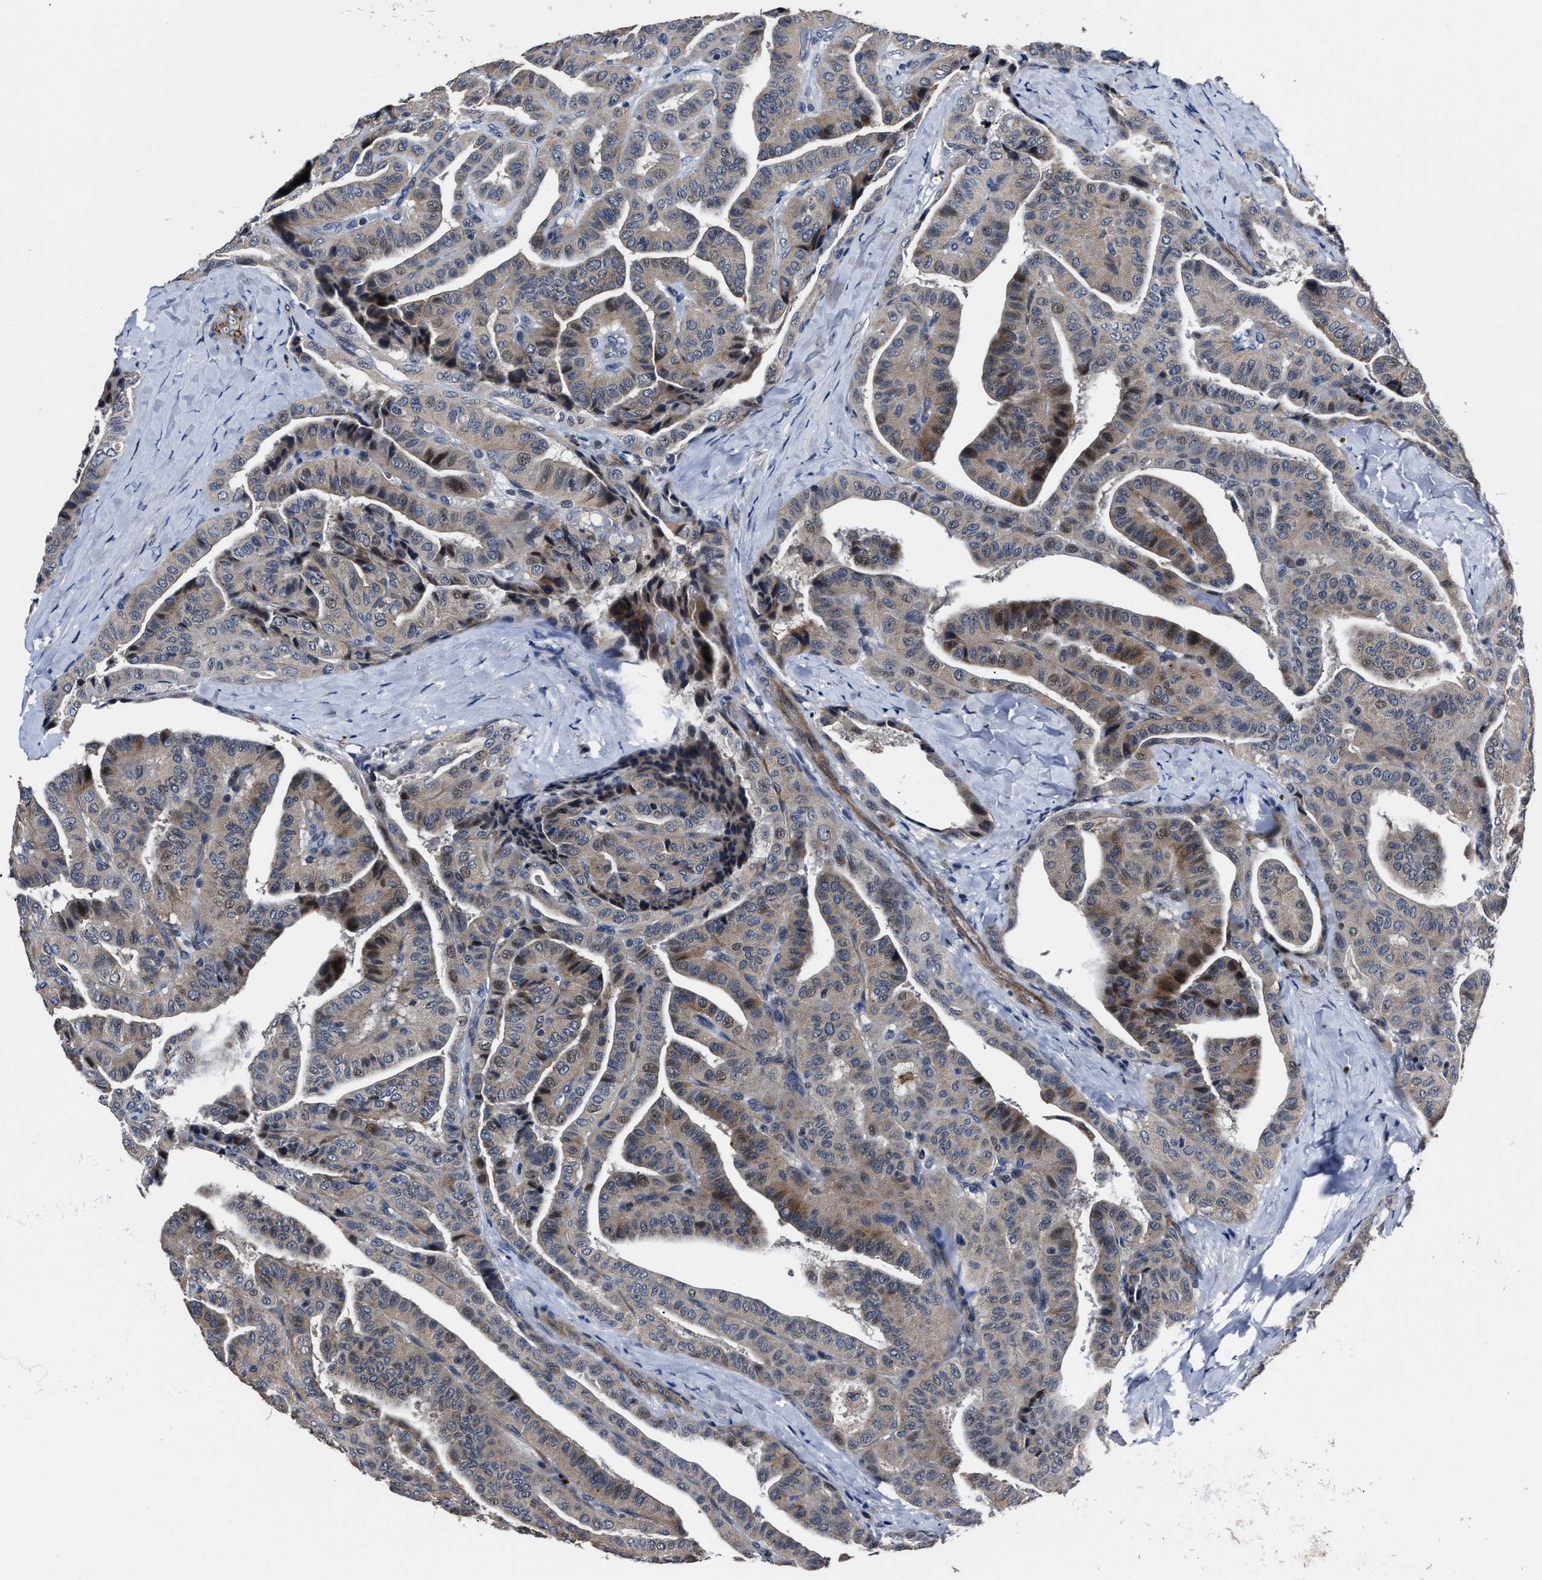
{"staining": {"intensity": "moderate", "quantity": "<25%", "location": "cytoplasmic/membranous,nuclear"}, "tissue": "thyroid cancer", "cell_type": "Tumor cells", "image_type": "cancer", "snomed": [{"axis": "morphology", "description": "Papillary adenocarcinoma, NOS"}, {"axis": "topography", "description": "Thyroid gland"}], "caption": "Human thyroid papillary adenocarcinoma stained with a brown dye exhibits moderate cytoplasmic/membranous and nuclear positive staining in approximately <25% of tumor cells.", "gene": "RSBN1L", "patient": {"sex": "male", "age": 77}}